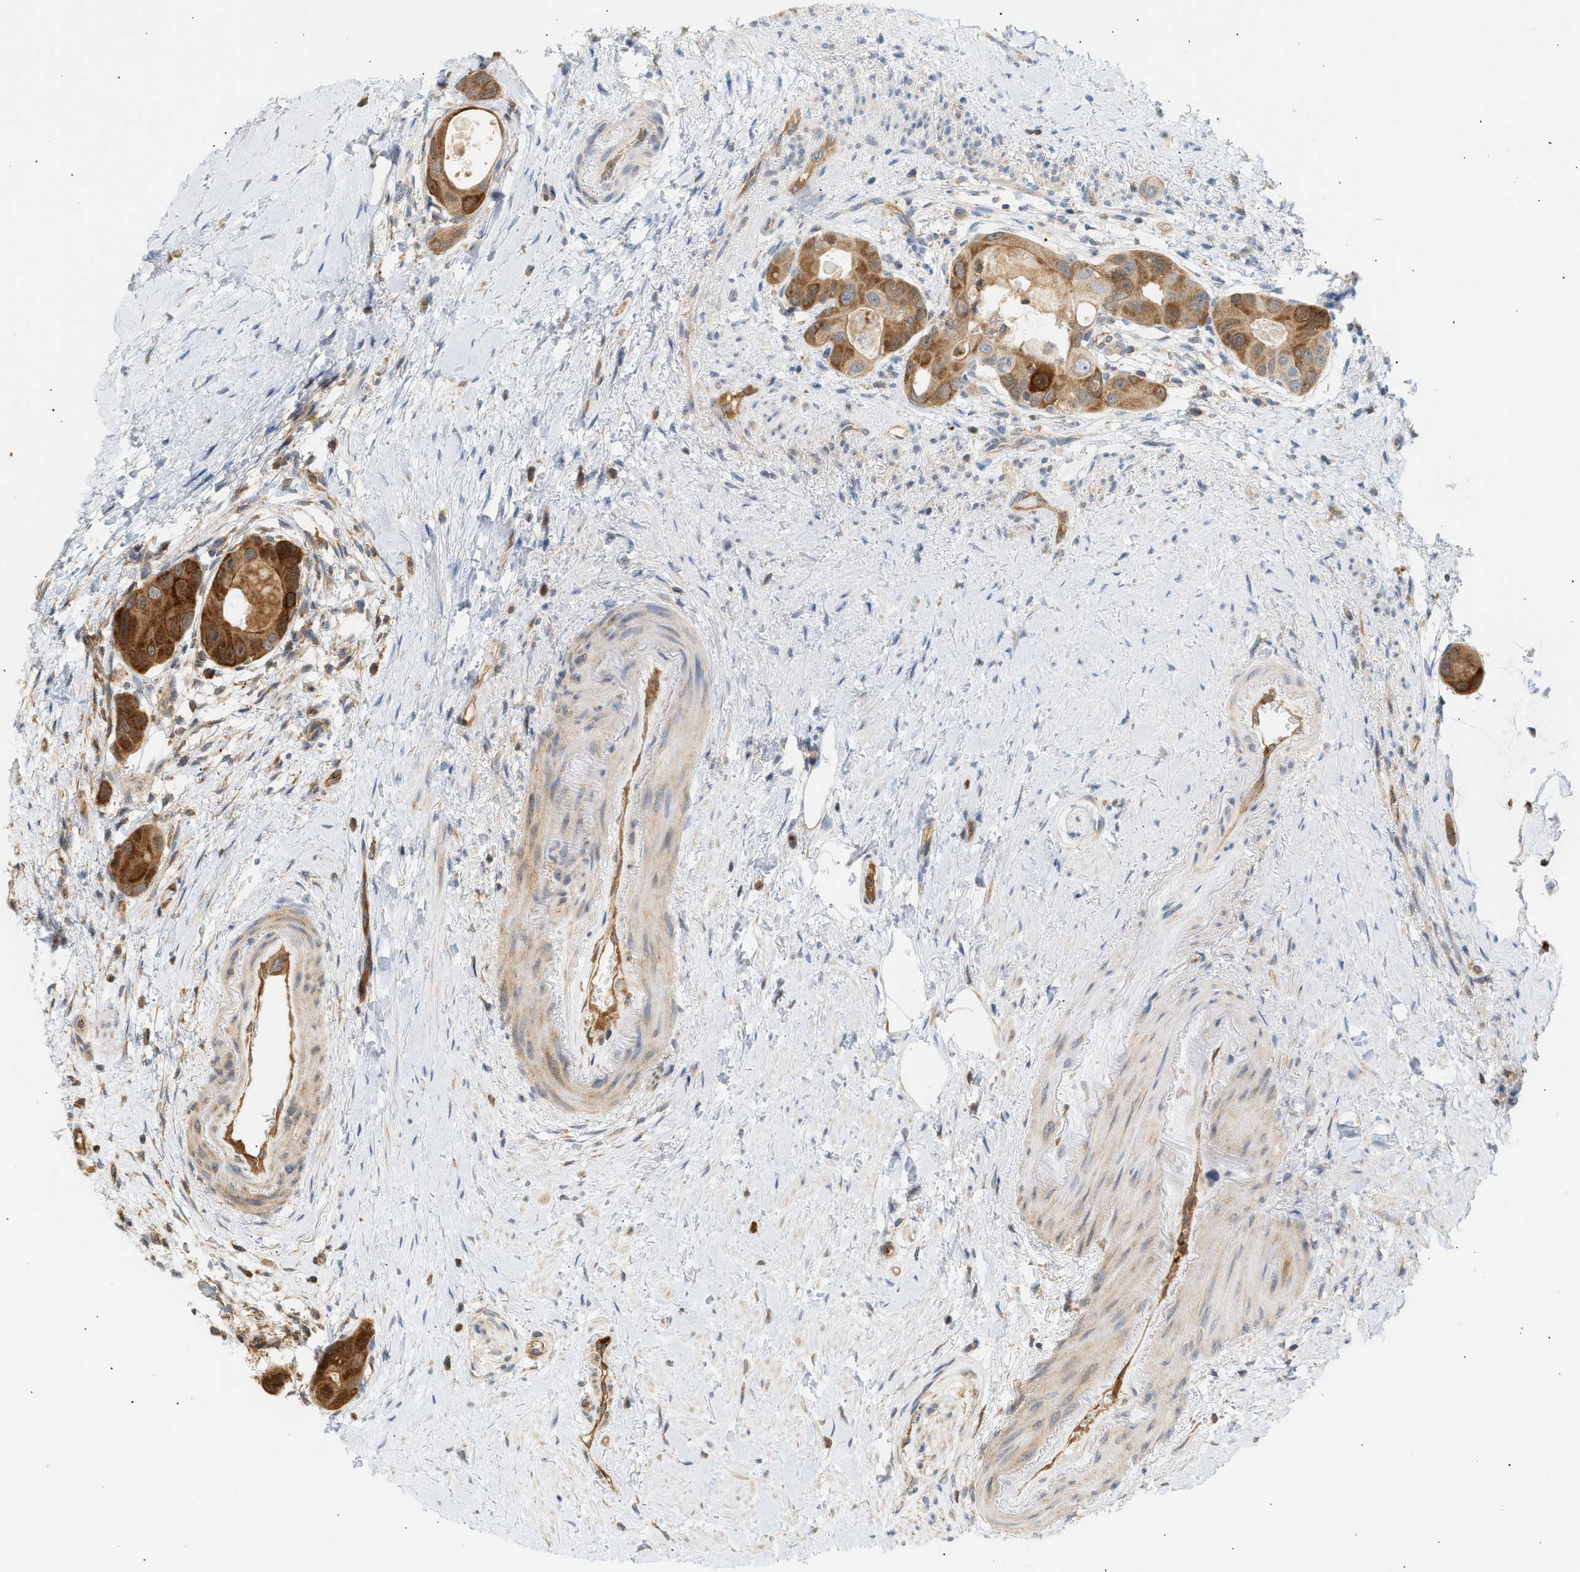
{"staining": {"intensity": "strong", "quantity": ">75%", "location": "cytoplasmic/membranous"}, "tissue": "colorectal cancer", "cell_type": "Tumor cells", "image_type": "cancer", "snomed": [{"axis": "morphology", "description": "Adenocarcinoma, NOS"}, {"axis": "topography", "description": "Rectum"}], "caption": "Immunohistochemistry (IHC) staining of adenocarcinoma (colorectal), which demonstrates high levels of strong cytoplasmic/membranous expression in about >75% of tumor cells indicating strong cytoplasmic/membranous protein staining. The staining was performed using DAB (3,3'-diaminobenzidine) (brown) for protein detection and nuclei were counterstained in hematoxylin (blue).", "gene": "SHC1", "patient": {"sex": "male", "age": 51}}